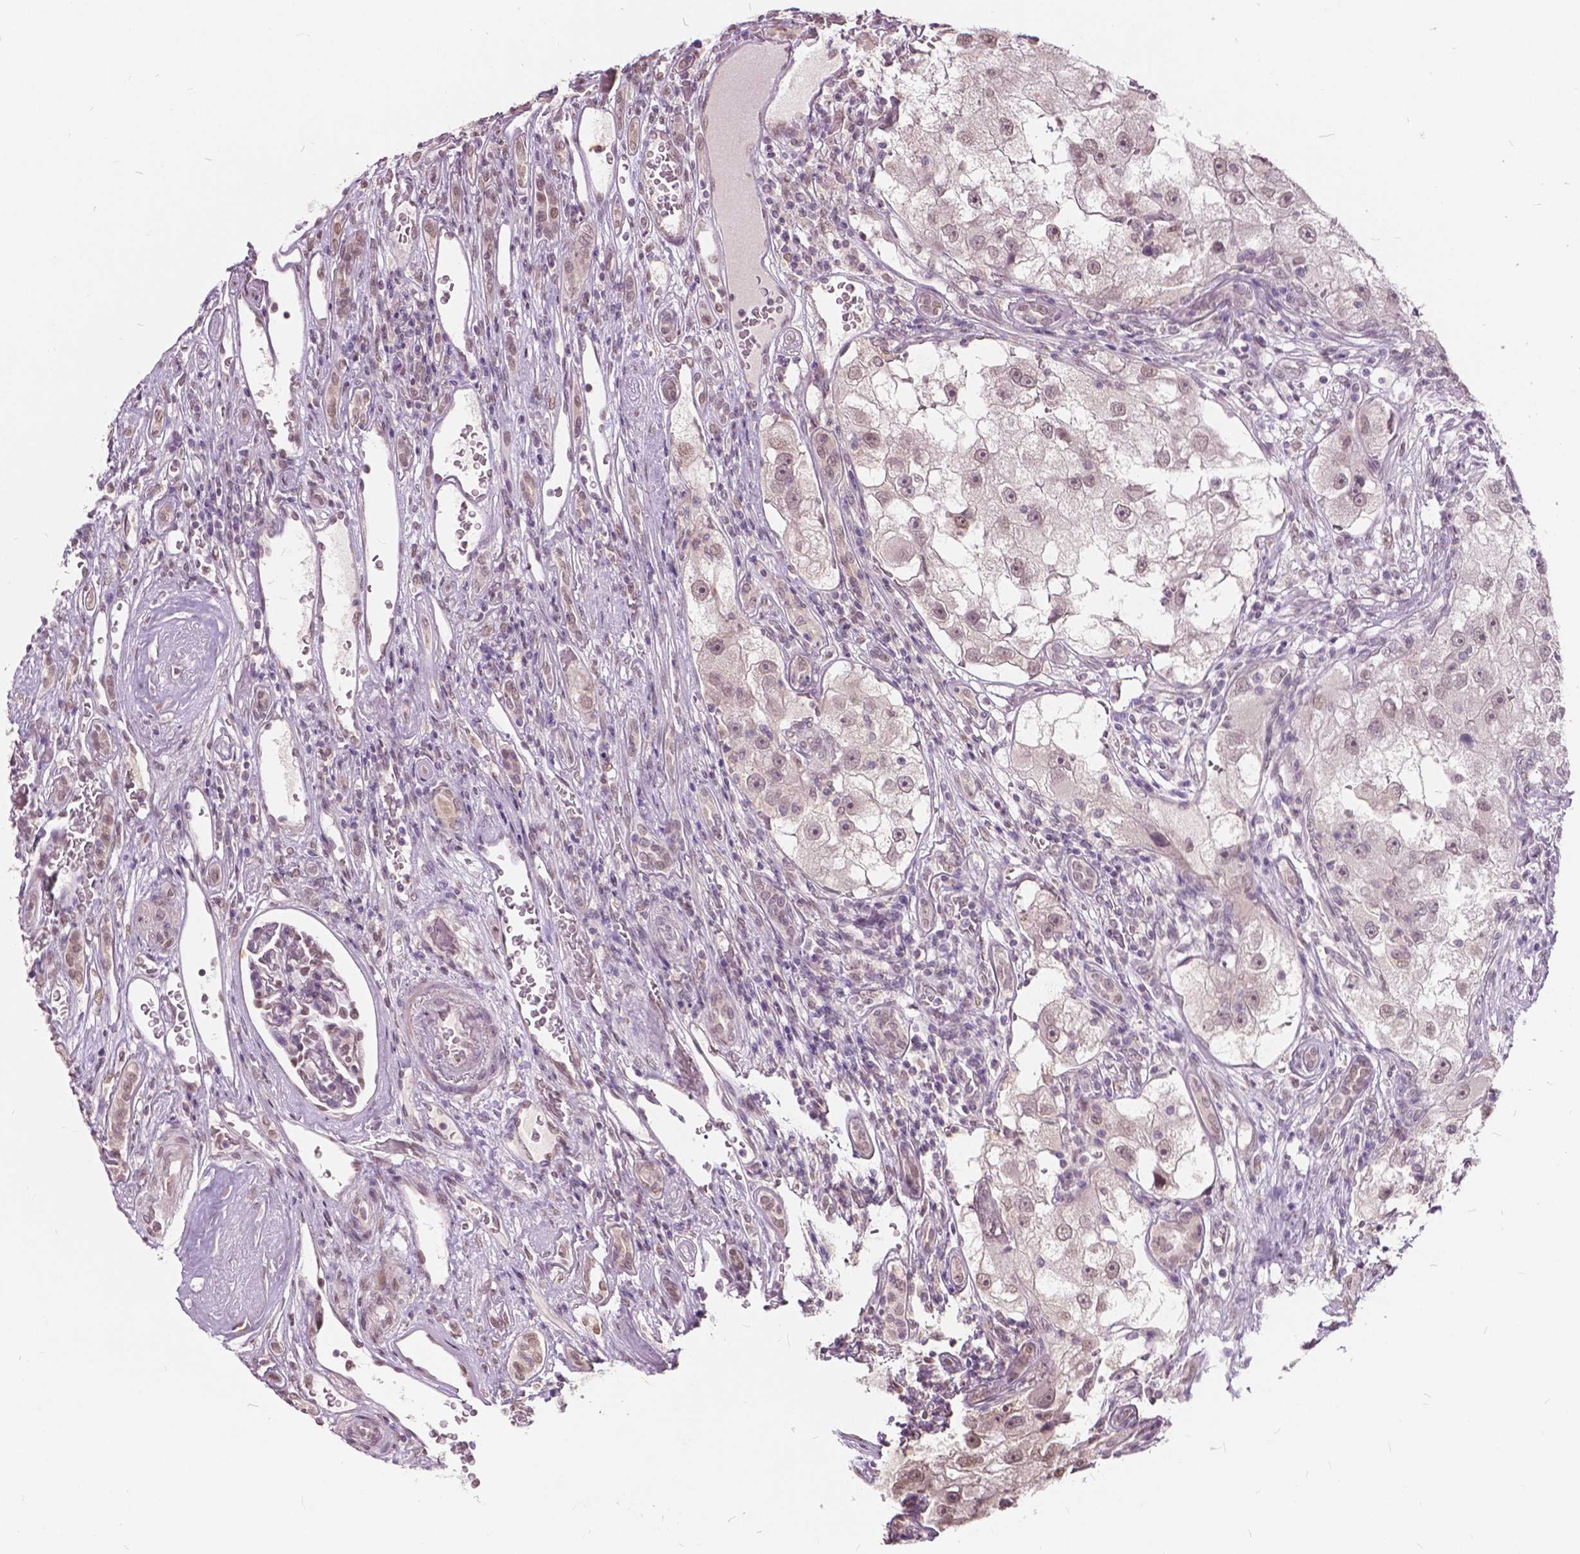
{"staining": {"intensity": "weak", "quantity": ">75%", "location": "nuclear"}, "tissue": "renal cancer", "cell_type": "Tumor cells", "image_type": "cancer", "snomed": [{"axis": "morphology", "description": "Adenocarcinoma, NOS"}, {"axis": "topography", "description": "Kidney"}], "caption": "This is a micrograph of immunohistochemistry (IHC) staining of adenocarcinoma (renal), which shows weak staining in the nuclear of tumor cells.", "gene": "HOXA10", "patient": {"sex": "male", "age": 63}}